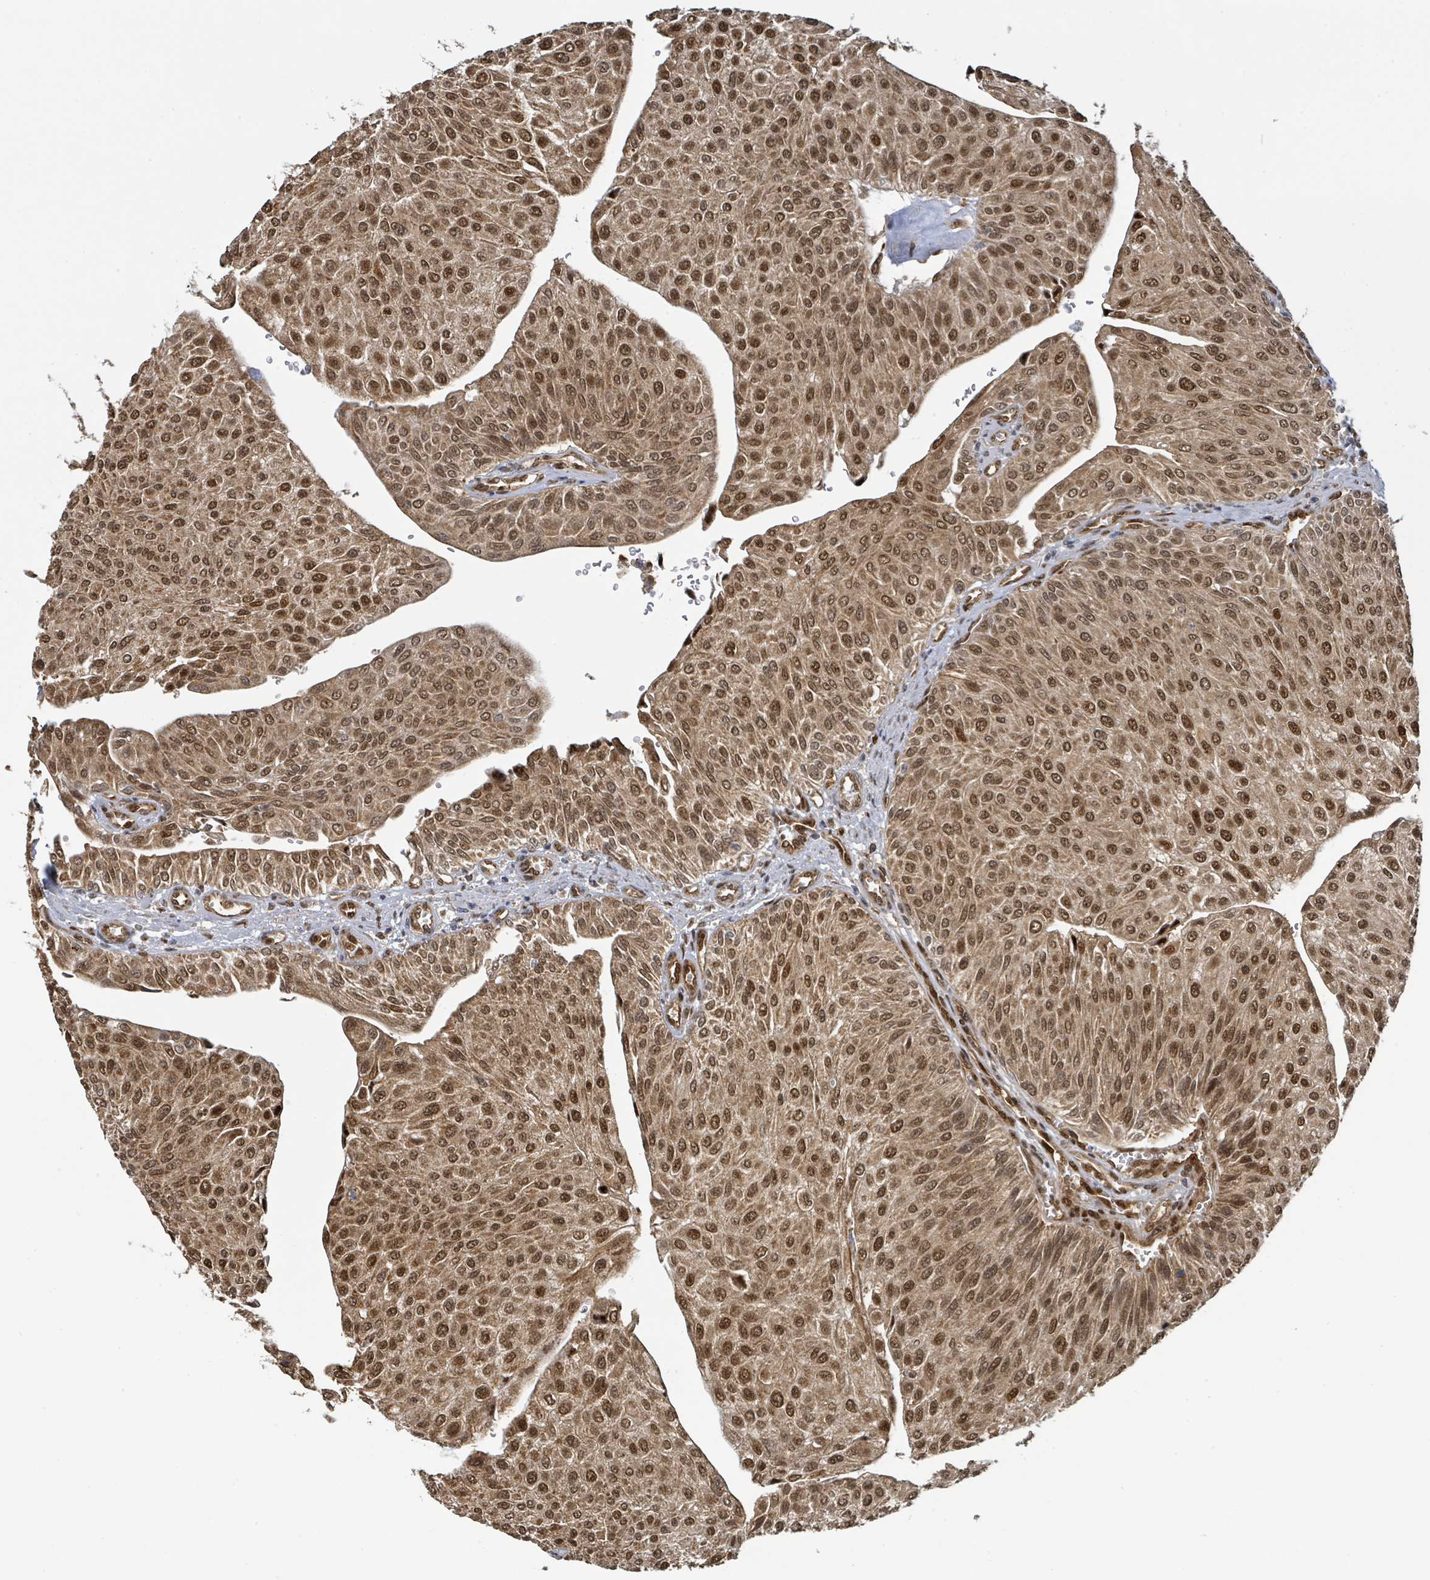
{"staining": {"intensity": "strong", "quantity": ">75%", "location": "cytoplasmic/membranous,nuclear"}, "tissue": "urothelial cancer", "cell_type": "Tumor cells", "image_type": "cancer", "snomed": [{"axis": "morphology", "description": "Urothelial carcinoma, NOS"}, {"axis": "topography", "description": "Urinary bladder"}], "caption": "Protein expression analysis of human urothelial cancer reveals strong cytoplasmic/membranous and nuclear staining in about >75% of tumor cells.", "gene": "PSMB7", "patient": {"sex": "male", "age": 67}}